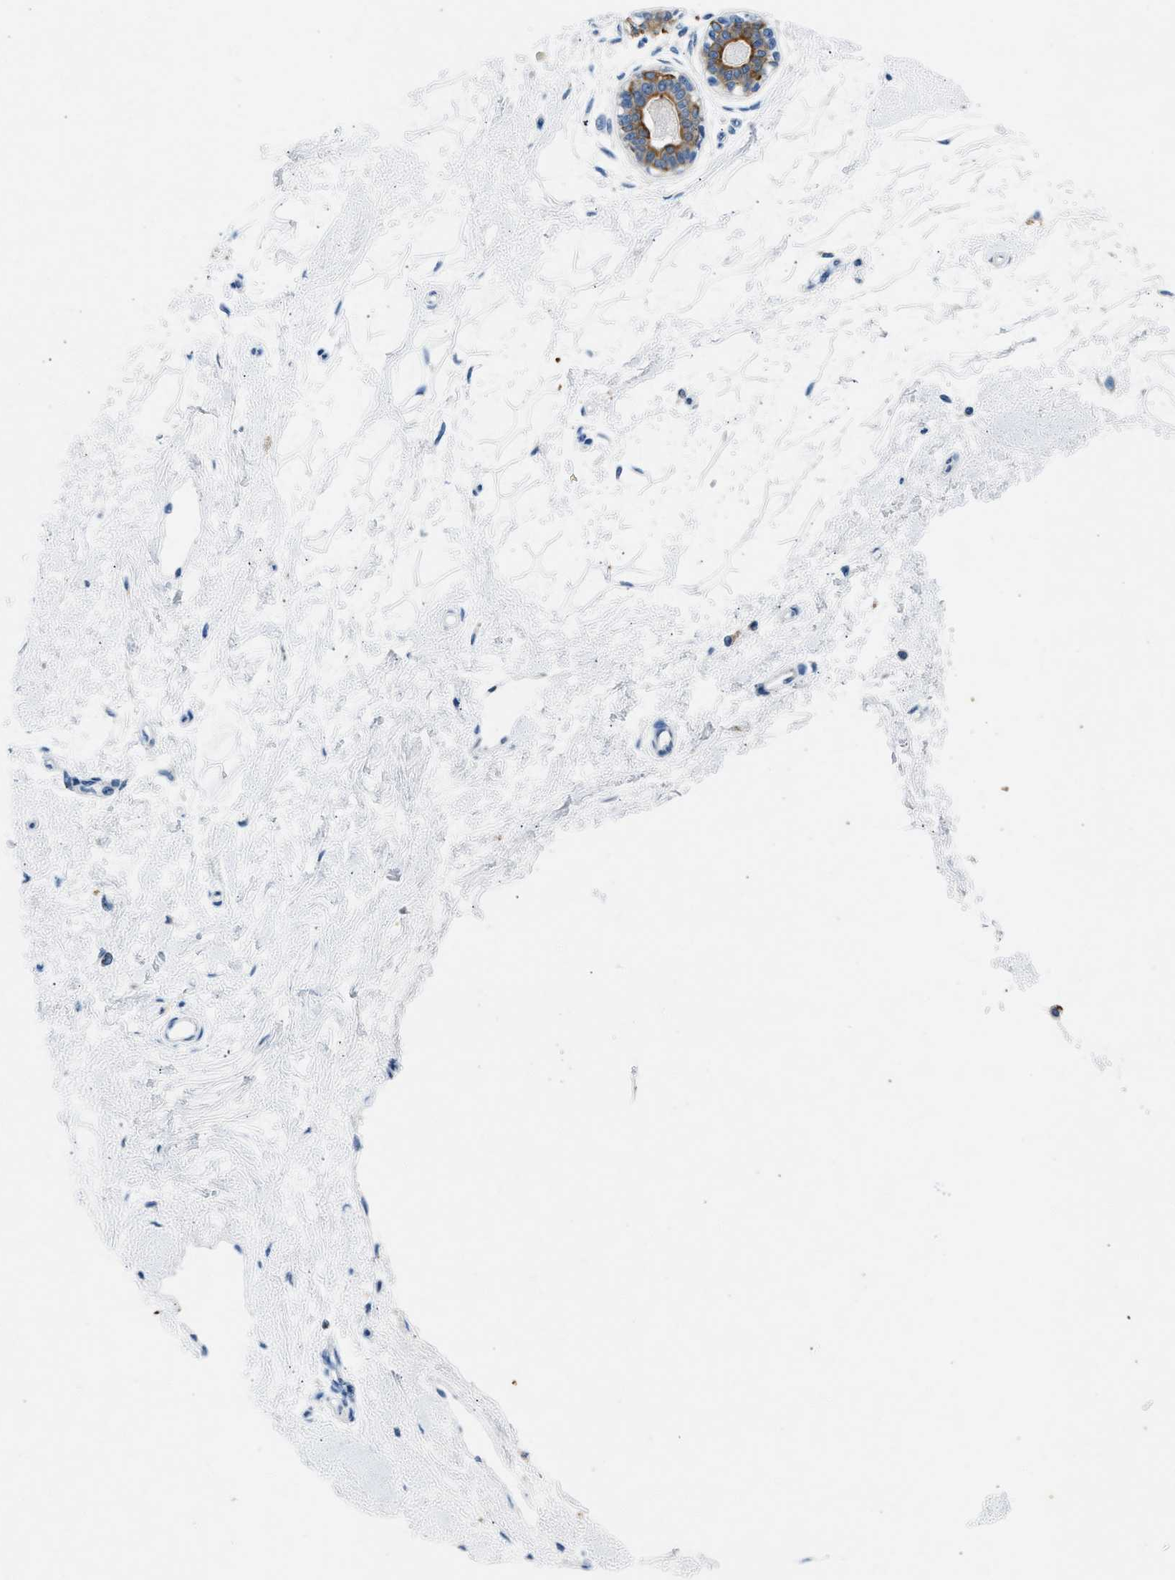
{"staining": {"intensity": "negative", "quantity": "none", "location": "none"}, "tissue": "breast", "cell_type": "Adipocytes", "image_type": "normal", "snomed": [{"axis": "morphology", "description": "Normal tissue, NOS"}, {"axis": "topography", "description": "Breast"}], "caption": "High power microscopy histopathology image of an immunohistochemistry micrograph of benign breast, revealing no significant expression in adipocytes. (DAB IHC, high magnification).", "gene": "CFAP20", "patient": {"sex": "female", "age": 45}}